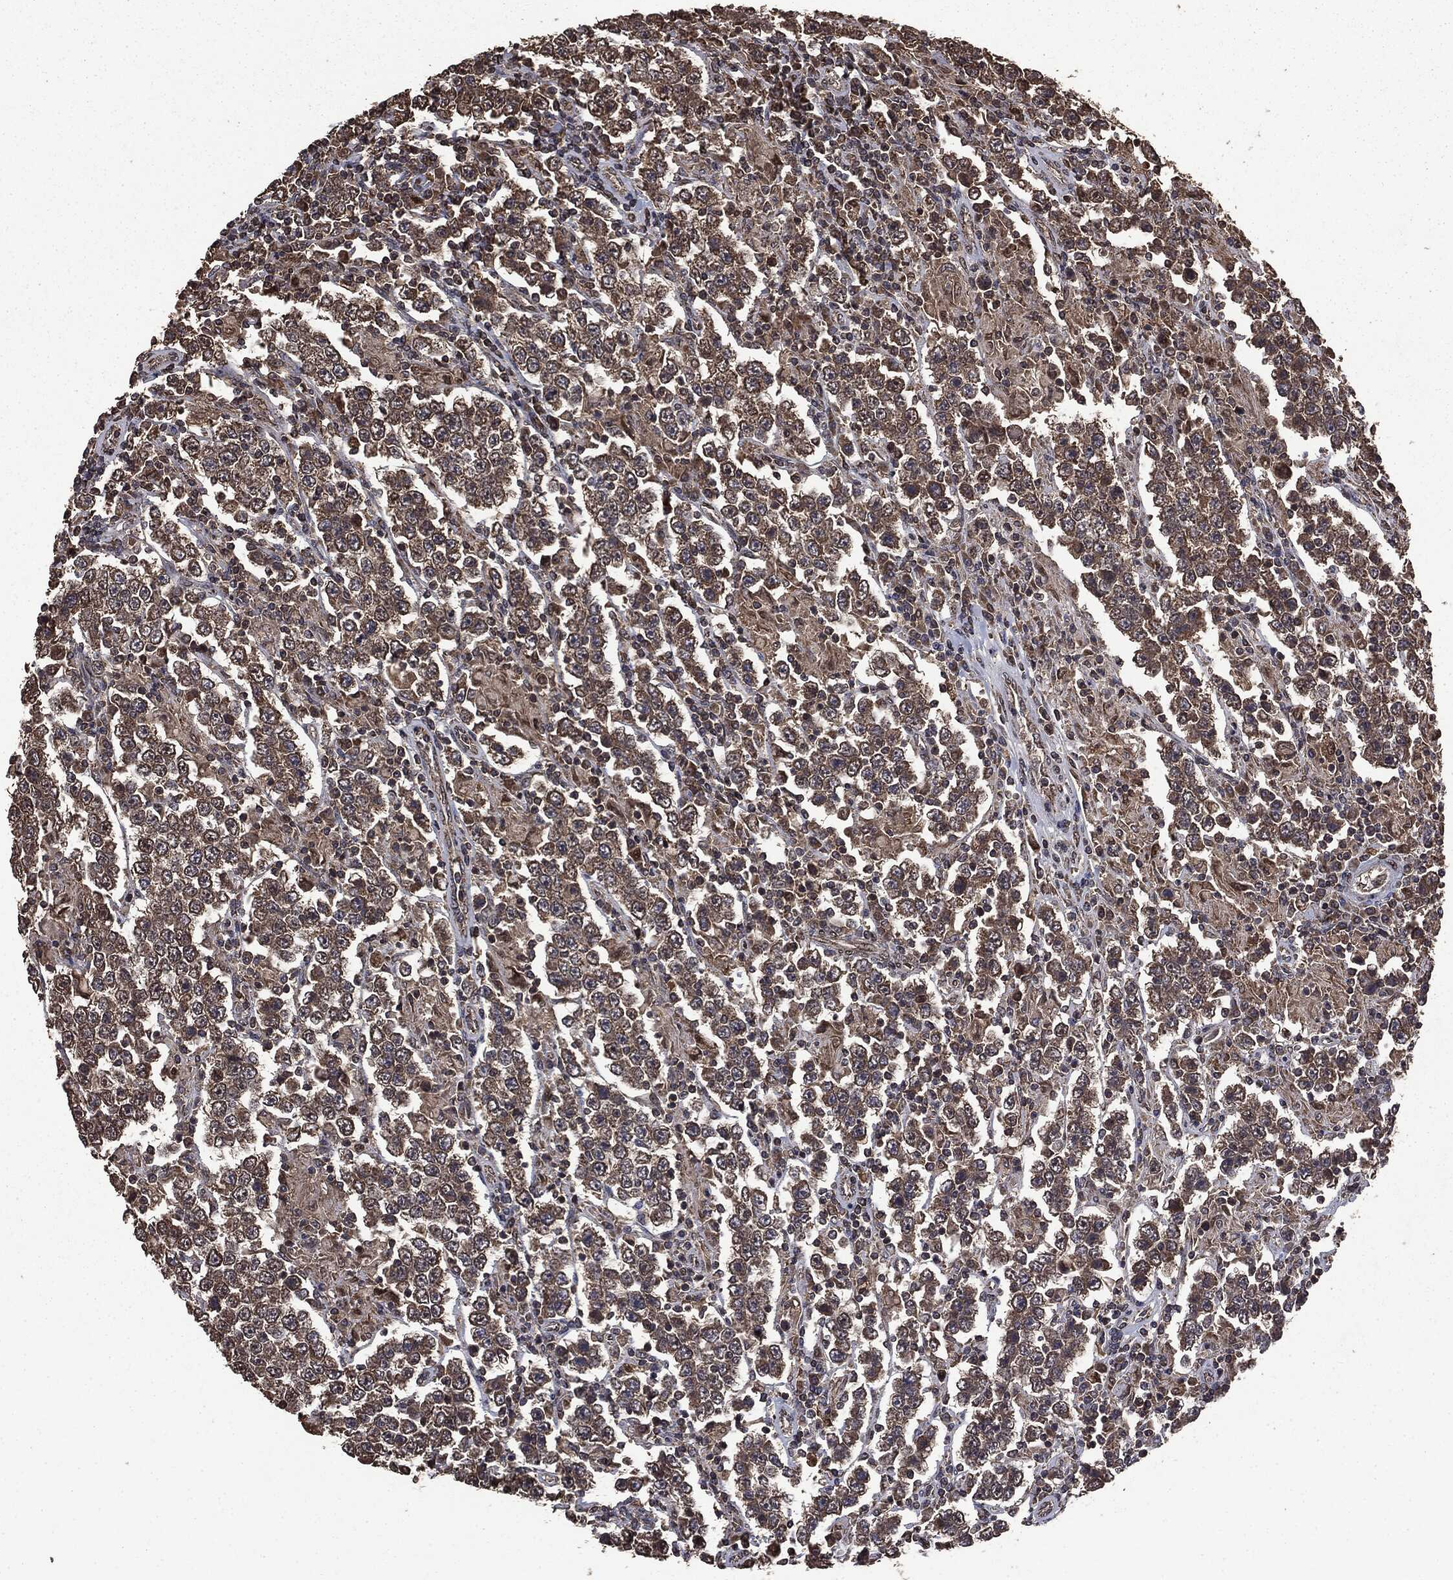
{"staining": {"intensity": "strong", "quantity": "<25%", "location": "cytoplasmic/membranous"}, "tissue": "testis cancer", "cell_type": "Tumor cells", "image_type": "cancer", "snomed": [{"axis": "morphology", "description": "Normal tissue, NOS"}, {"axis": "morphology", "description": "Urothelial carcinoma, High grade"}, {"axis": "morphology", "description": "Seminoma, NOS"}, {"axis": "morphology", "description": "Carcinoma, Embryonal, NOS"}, {"axis": "topography", "description": "Urinary bladder"}, {"axis": "topography", "description": "Testis"}], "caption": "Tumor cells demonstrate medium levels of strong cytoplasmic/membranous staining in approximately <25% of cells in testis cancer. The protein of interest is shown in brown color, while the nuclei are stained blue.", "gene": "PPP6R2", "patient": {"sex": "male", "age": 41}}